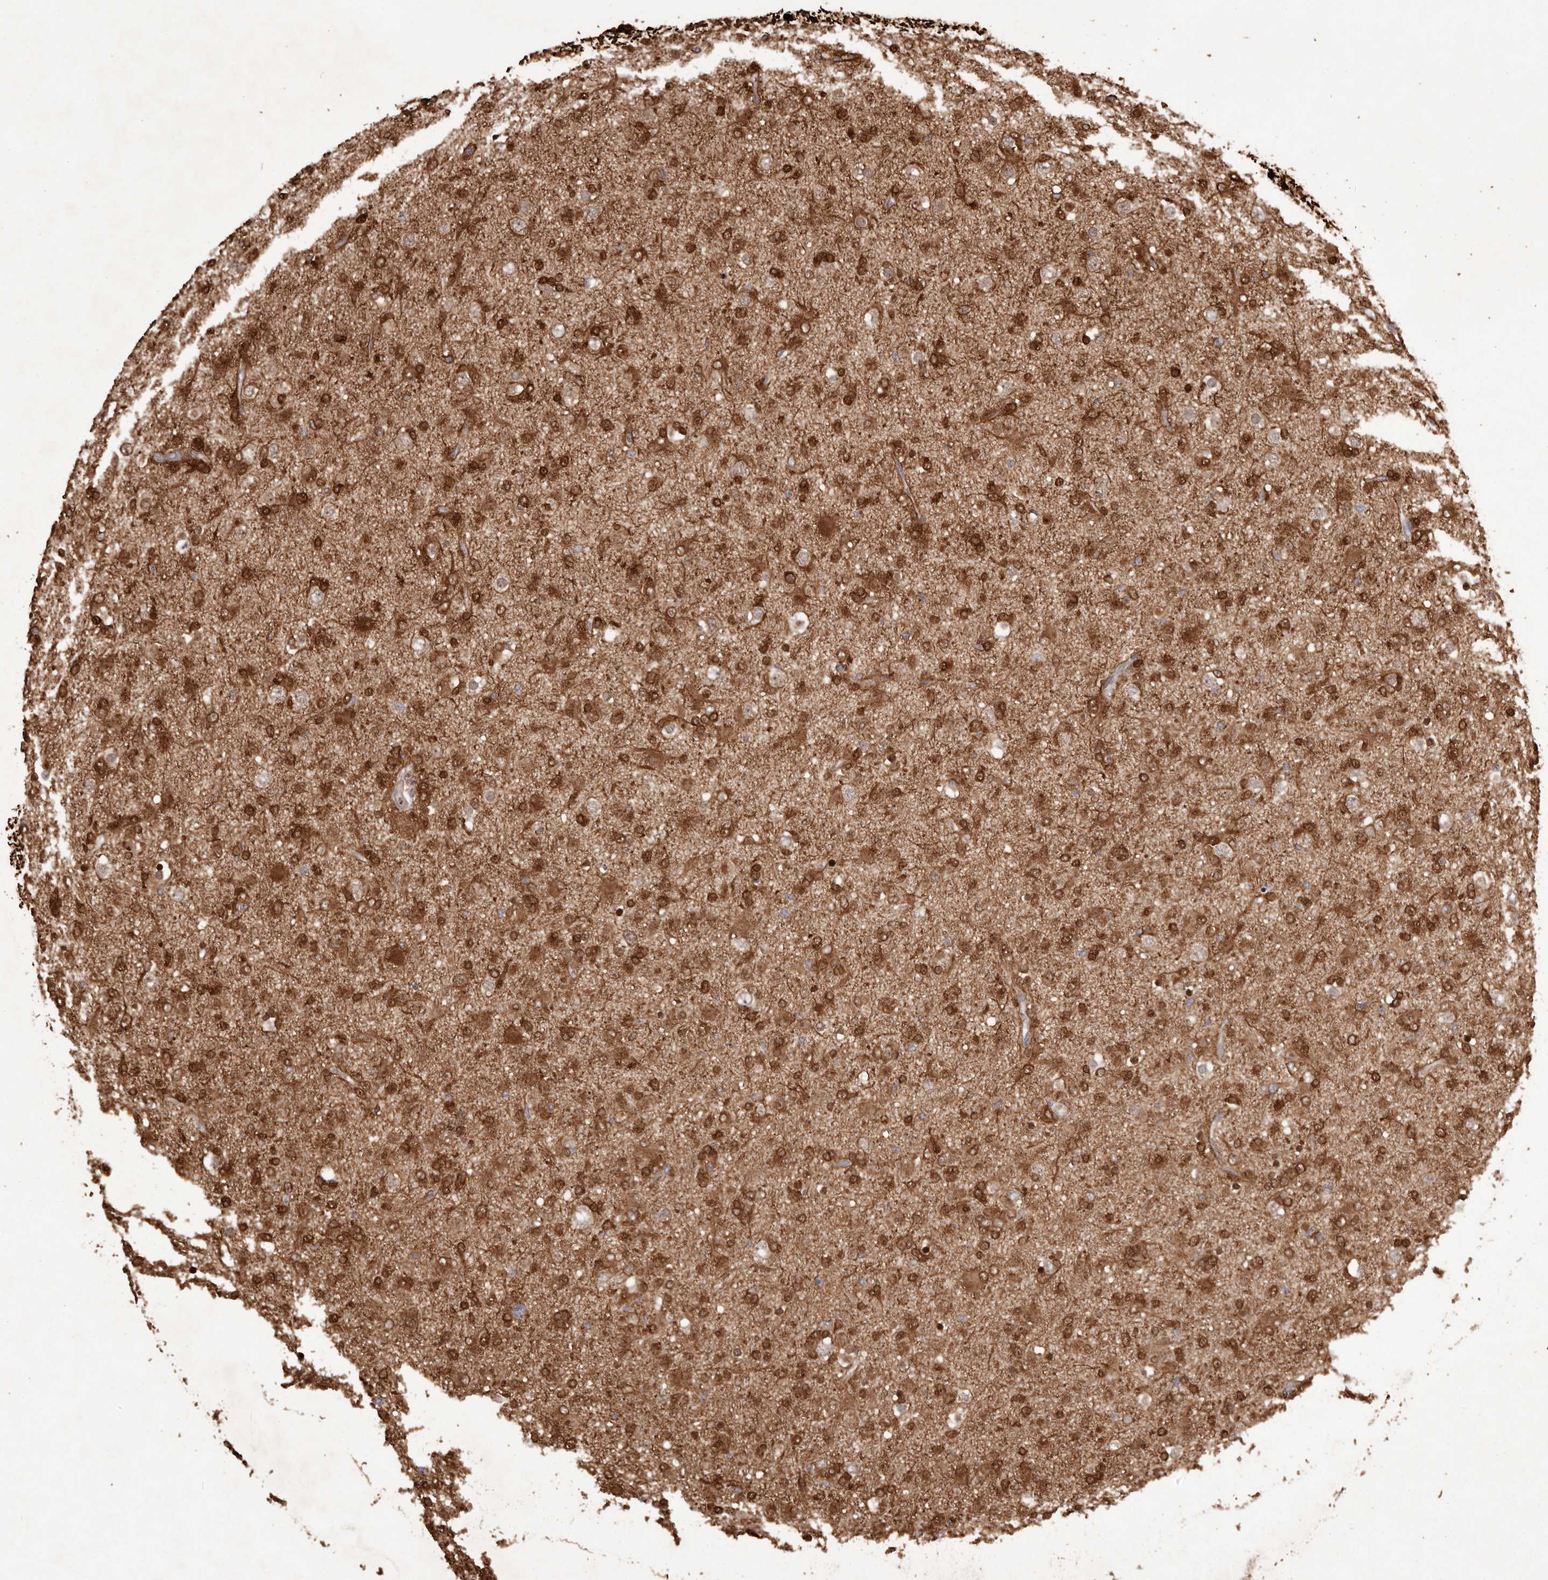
{"staining": {"intensity": "strong", "quantity": ">75%", "location": "cytoplasmic/membranous"}, "tissue": "glioma", "cell_type": "Tumor cells", "image_type": "cancer", "snomed": [{"axis": "morphology", "description": "Glioma, malignant, Low grade"}, {"axis": "topography", "description": "Brain"}], "caption": "Immunohistochemistry (IHC) (DAB) staining of human low-grade glioma (malignant) displays strong cytoplasmic/membranous protein positivity in approximately >75% of tumor cells.", "gene": "GFOD1", "patient": {"sex": "male", "age": 65}}